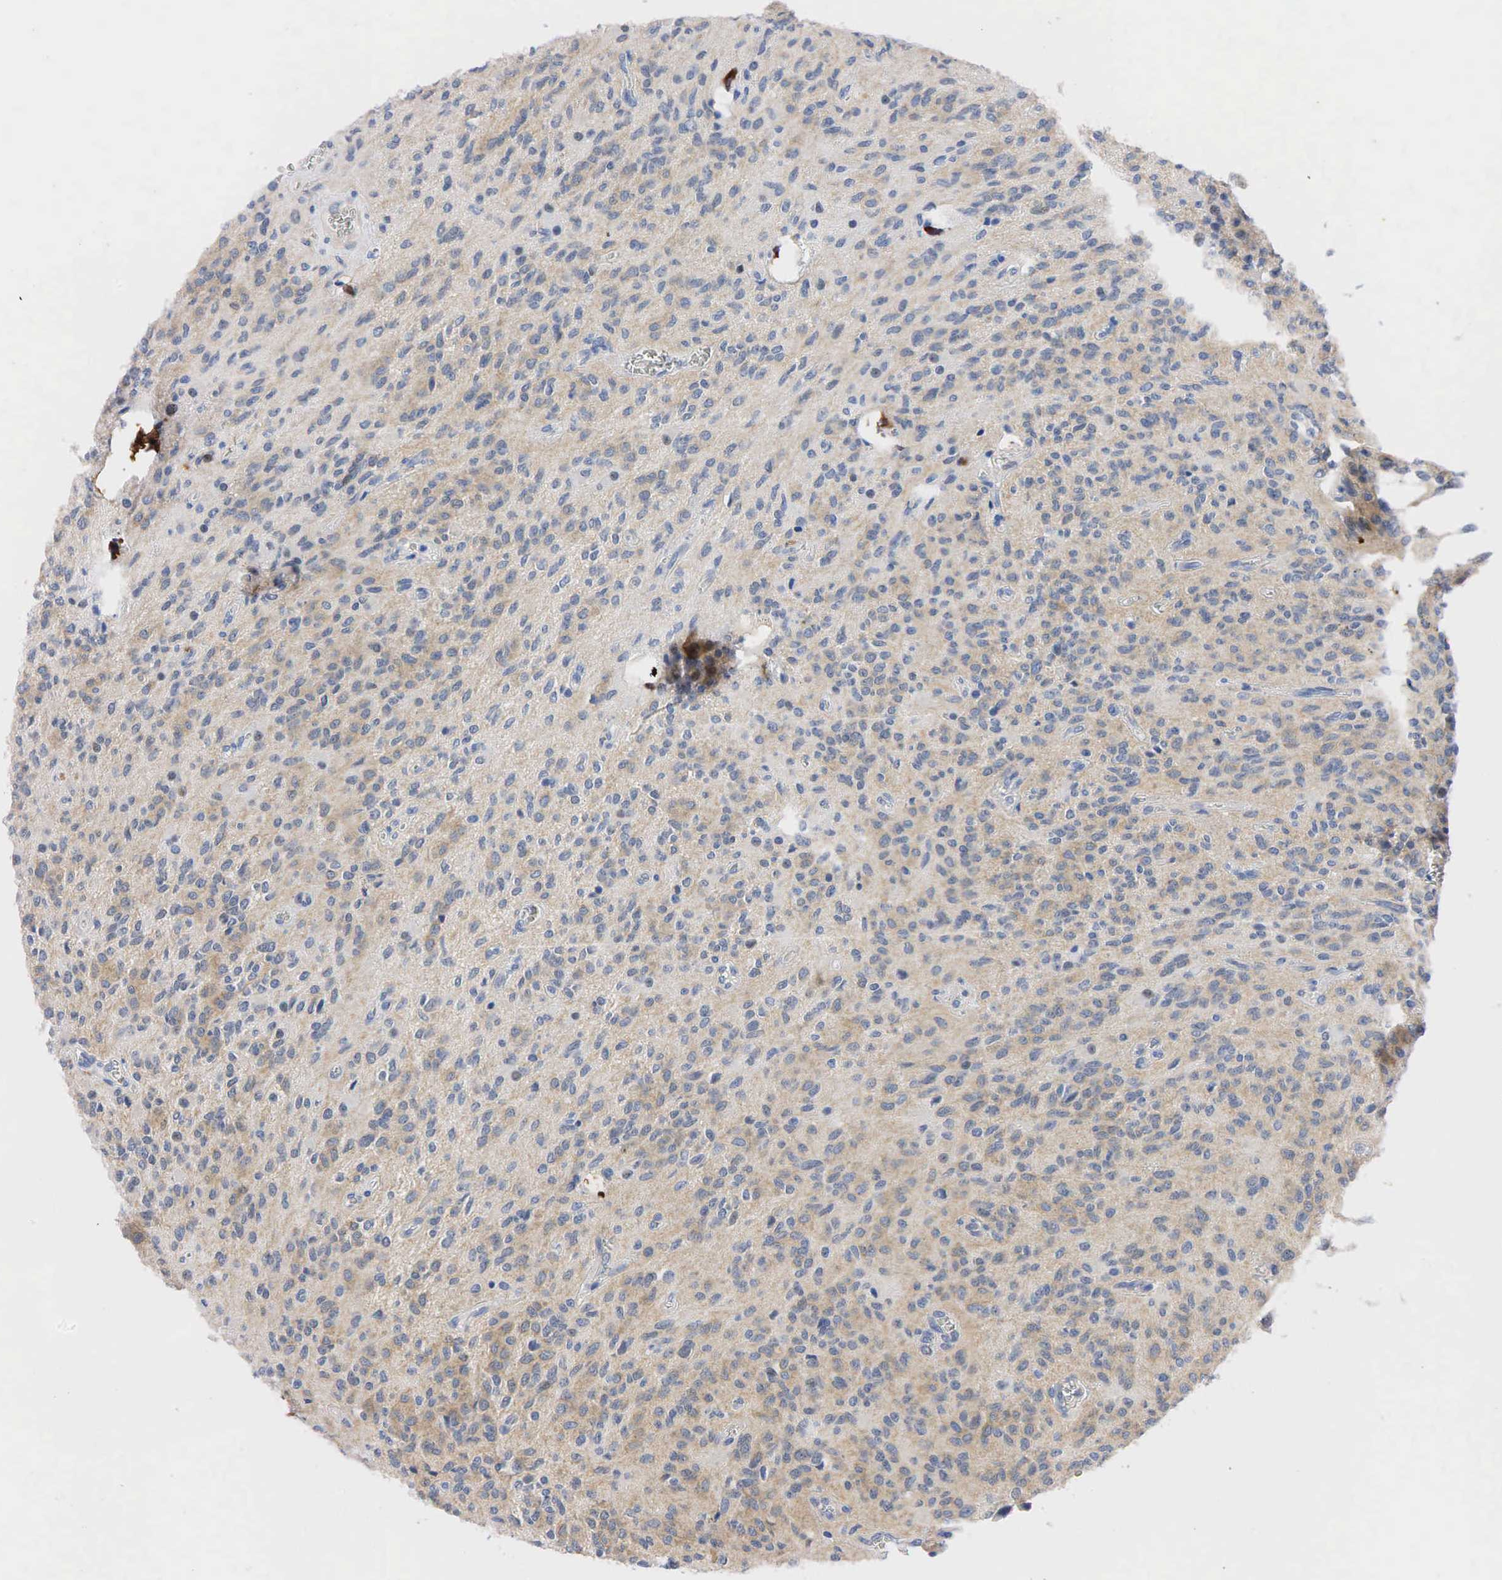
{"staining": {"intensity": "weak", "quantity": ">75%", "location": "cytoplasmic/membranous,nuclear"}, "tissue": "glioma", "cell_type": "Tumor cells", "image_type": "cancer", "snomed": [{"axis": "morphology", "description": "Glioma, malignant, Low grade"}, {"axis": "topography", "description": "Brain"}], "caption": "A high-resolution photomicrograph shows immunohistochemistry (IHC) staining of low-grade glioma (malignant), which reveals weak cytoplasmic/membranous and nuclear expression in about >75% of tumor cells.", "gene": "PGR", "patient": {"sex": "female", "age": 15}}